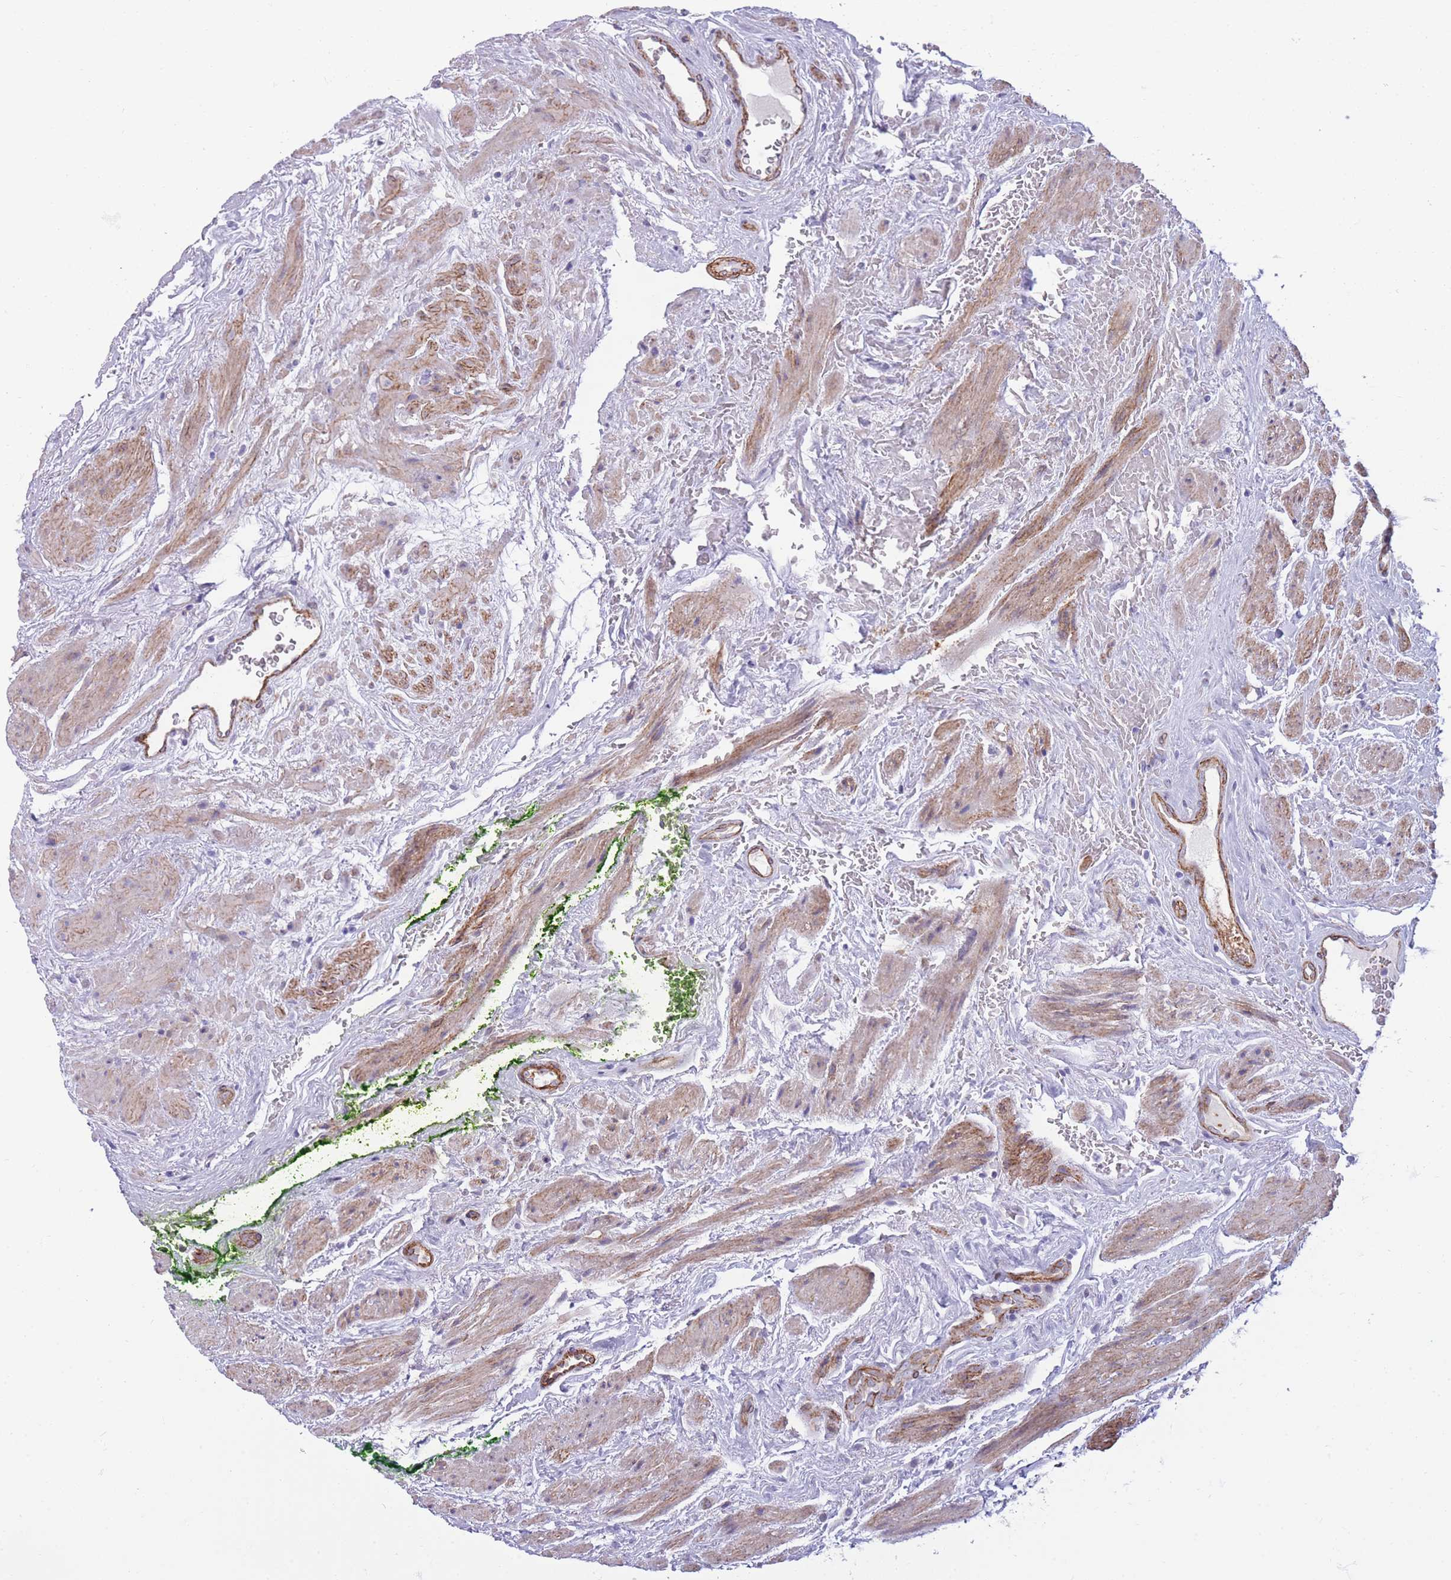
{"staining": {"intensity": "negative", "quantity": "none", "location": "none"}, "tissue": "prostate cancer", "cell_type": "Tumor cells", "image_type": "cancer", "snomed": [{"axis": "morphology", "description": "Adenocarcinoma, High grade"}, {"axis": "topography", "description": "Prostate and seminal vesicle, NOS"}], "caption": "Immunohistochemical staining of human prostate cancer (adenocarcinoma (high-grade)) reveals no significant positivity in tumor cells. (DAB (3,3'-diaminobenzidine) immunohistochemistry (IHC) visualized using brightfield microscopy, high magnification).", "gene": "RGS11", "patient": {"sex": "male", "age": 64}}